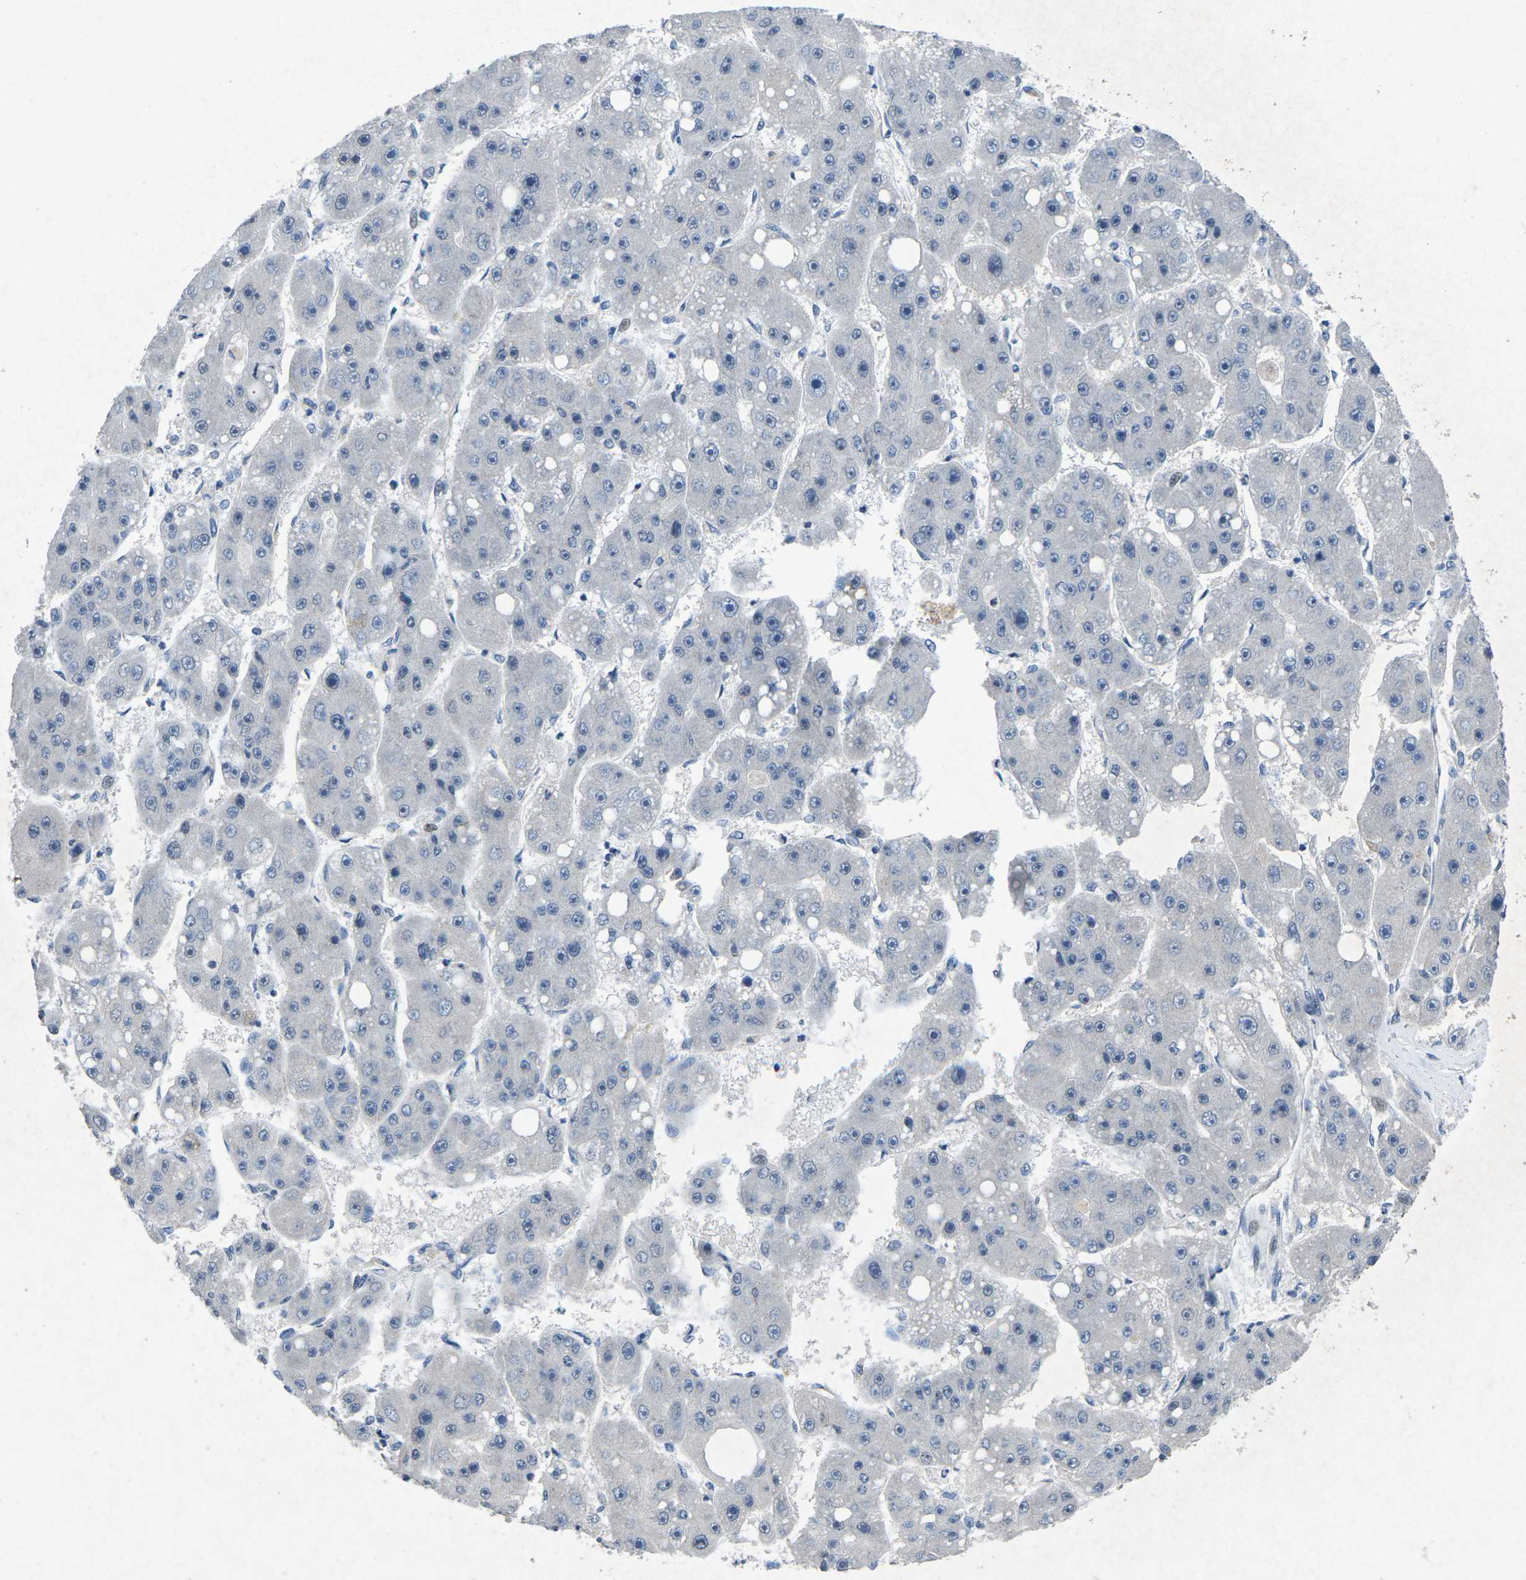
{"staining": {"intensity": "negative", "quantity": "none", "location": "none"}, "tissue": "liver cancer", "cell_type": "Tumor cells", "image_type": "cancer", "snomed": [{"axis": "morphology", "description": "Carcinoma, Hepatocellular, NOS"}, {"axis": "topography", "description": "Liver"}], "caption": "Liver cancer (hepatocellular carcinoma) was stained to show a protein in brown. There is no significant staining in tumor cells. (DAB immunohistochemistry, high magnification).", "gene": "PLG", "patient": {"sex": "female", "age": 61}}